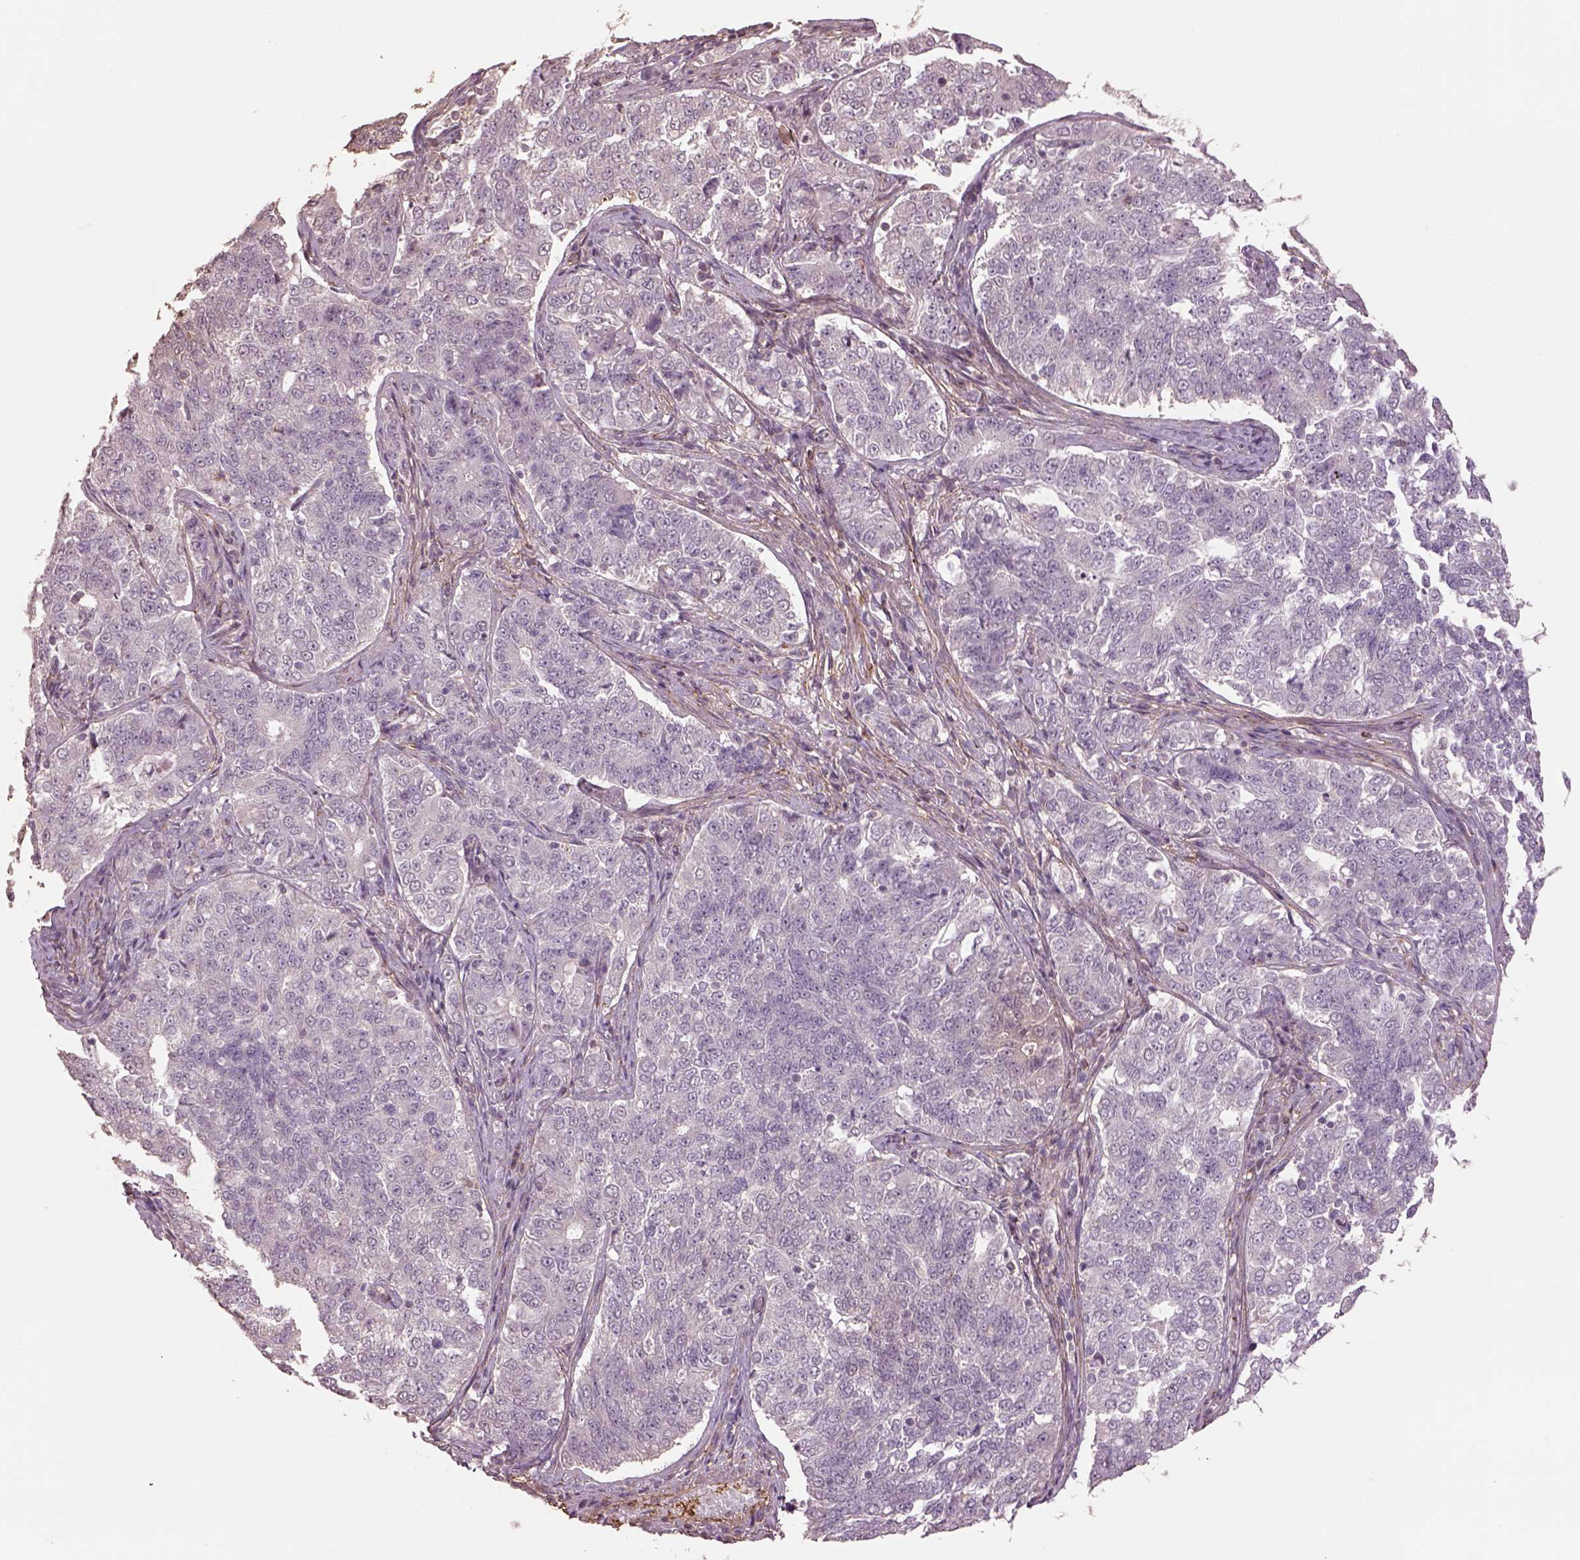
{"staining": {"intensity": "negative", "quantity": "none", "location": "none"}, "tissue": "endometrial cancer", "cell_type": "Tumor cells", "image_type": "cancer", "snomed": [{"axis": "morphology", "description": "Adenocarcinoma, NOS"}, {"axis": "topography", "description": "Endometrium"}], "caption": "A histopathology image of adenocarcinoma (endometrial) stained for a protein exhibits no brown staining in tumor cells.", "gene": "LIN7A", "patient": {"sex": "female", "age": 43}}